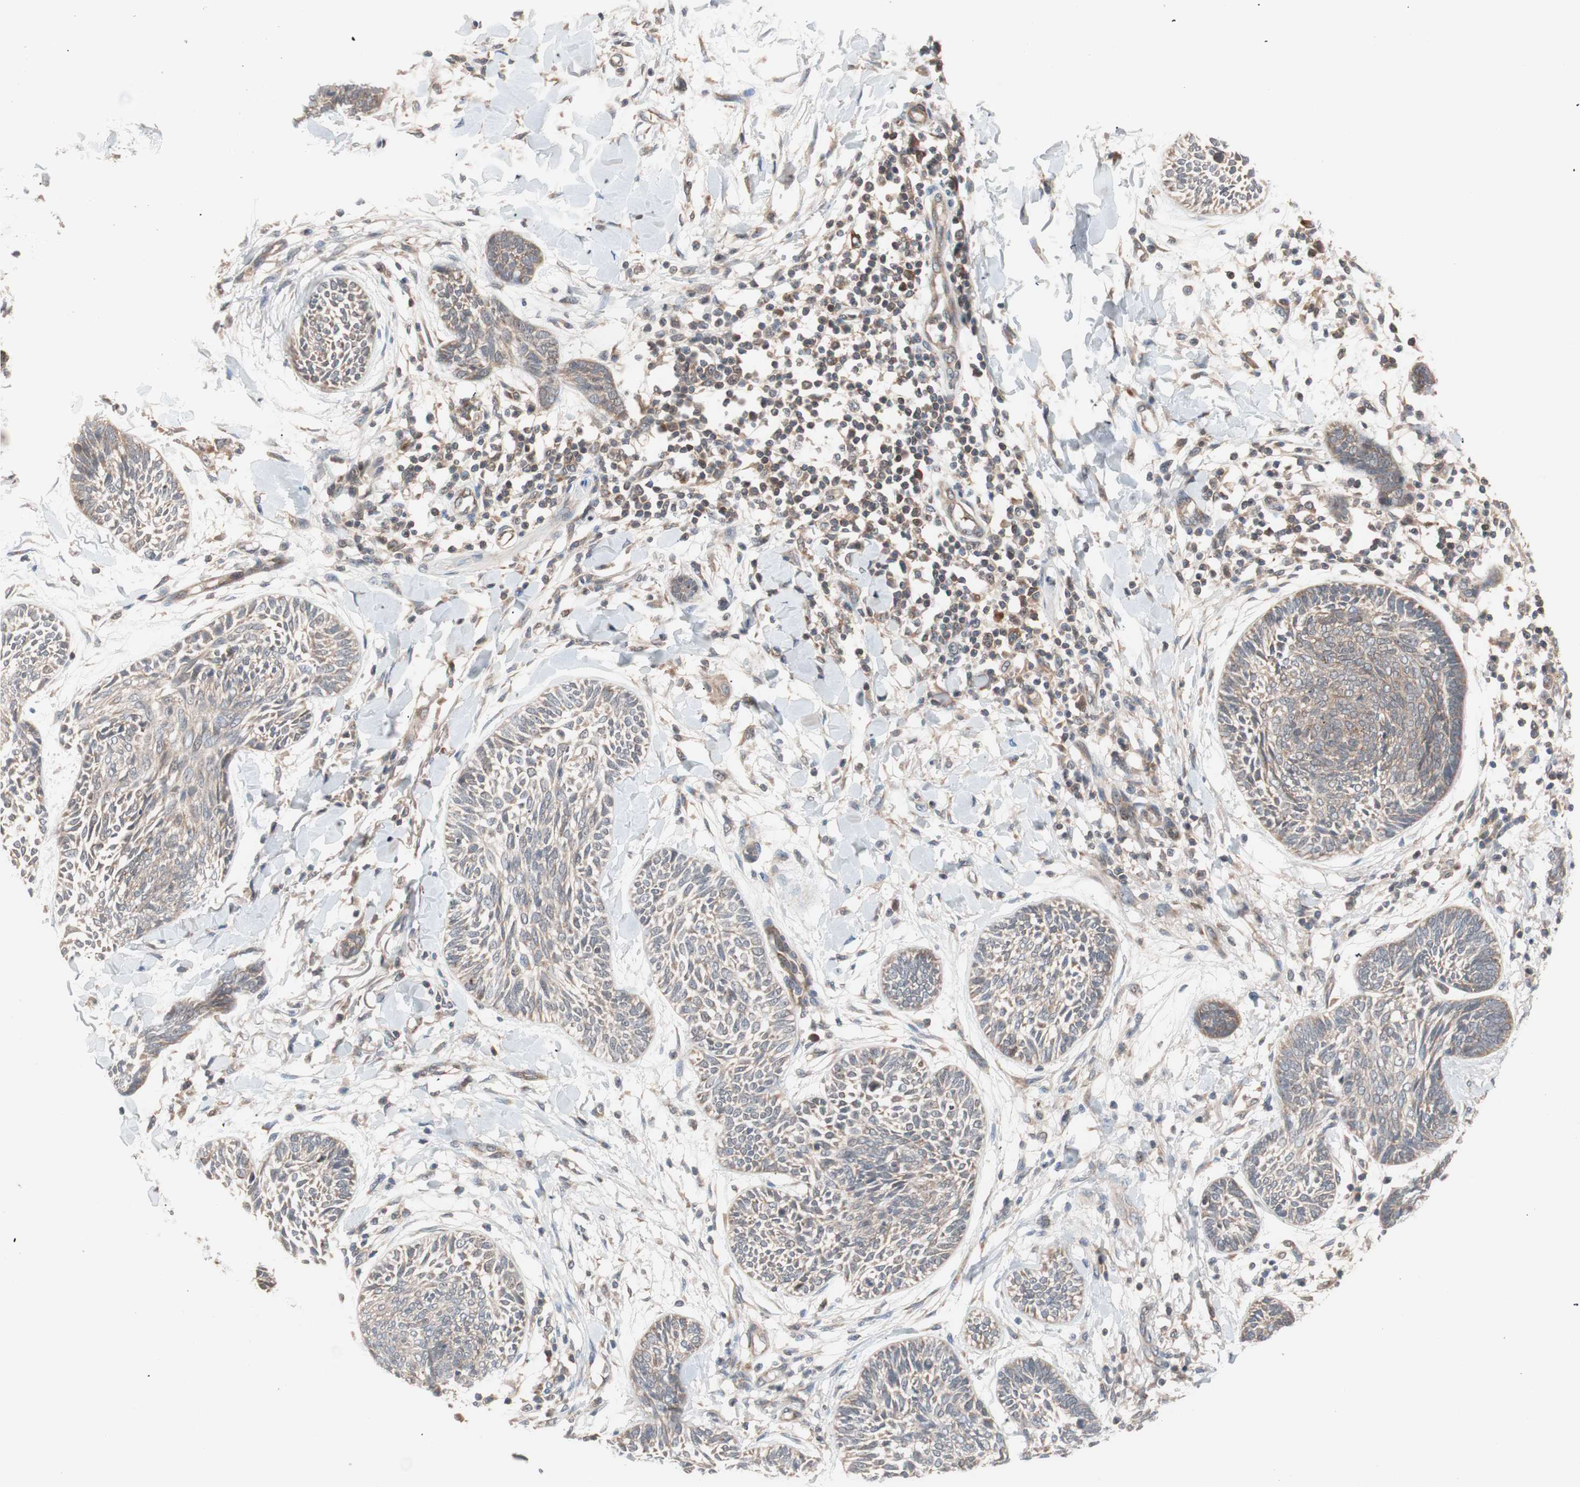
{"staining": {"intensity": "moderate", "quantity": ">75%", "location": "cytoplasmic/membranous"}, "tissue": "skin cancer", "cell_type": "Tumor cells", "image_type": "cancer", "snomed": [{"axis": "morphology", "description": "Papilloma, NOS"}, {"axis": "morphology", "description": "Basal cell carcinoma"}, {"axis": "topography", "description": "Skin"}], "caption": "Immunohistochemistry of papilloma (skin) demonstrates medium levels of moderate cytoplasmic/membranous positivity in approximately >75% of tumor cells. The staining is performed using DAB (3,3'-diaminobenzidine) brown chromogen to label protein expression. The nuclei are counter-stained blue using hematoxylin.", "gene": "HMBS", "patient": {"sex": "male", "age": 87}}